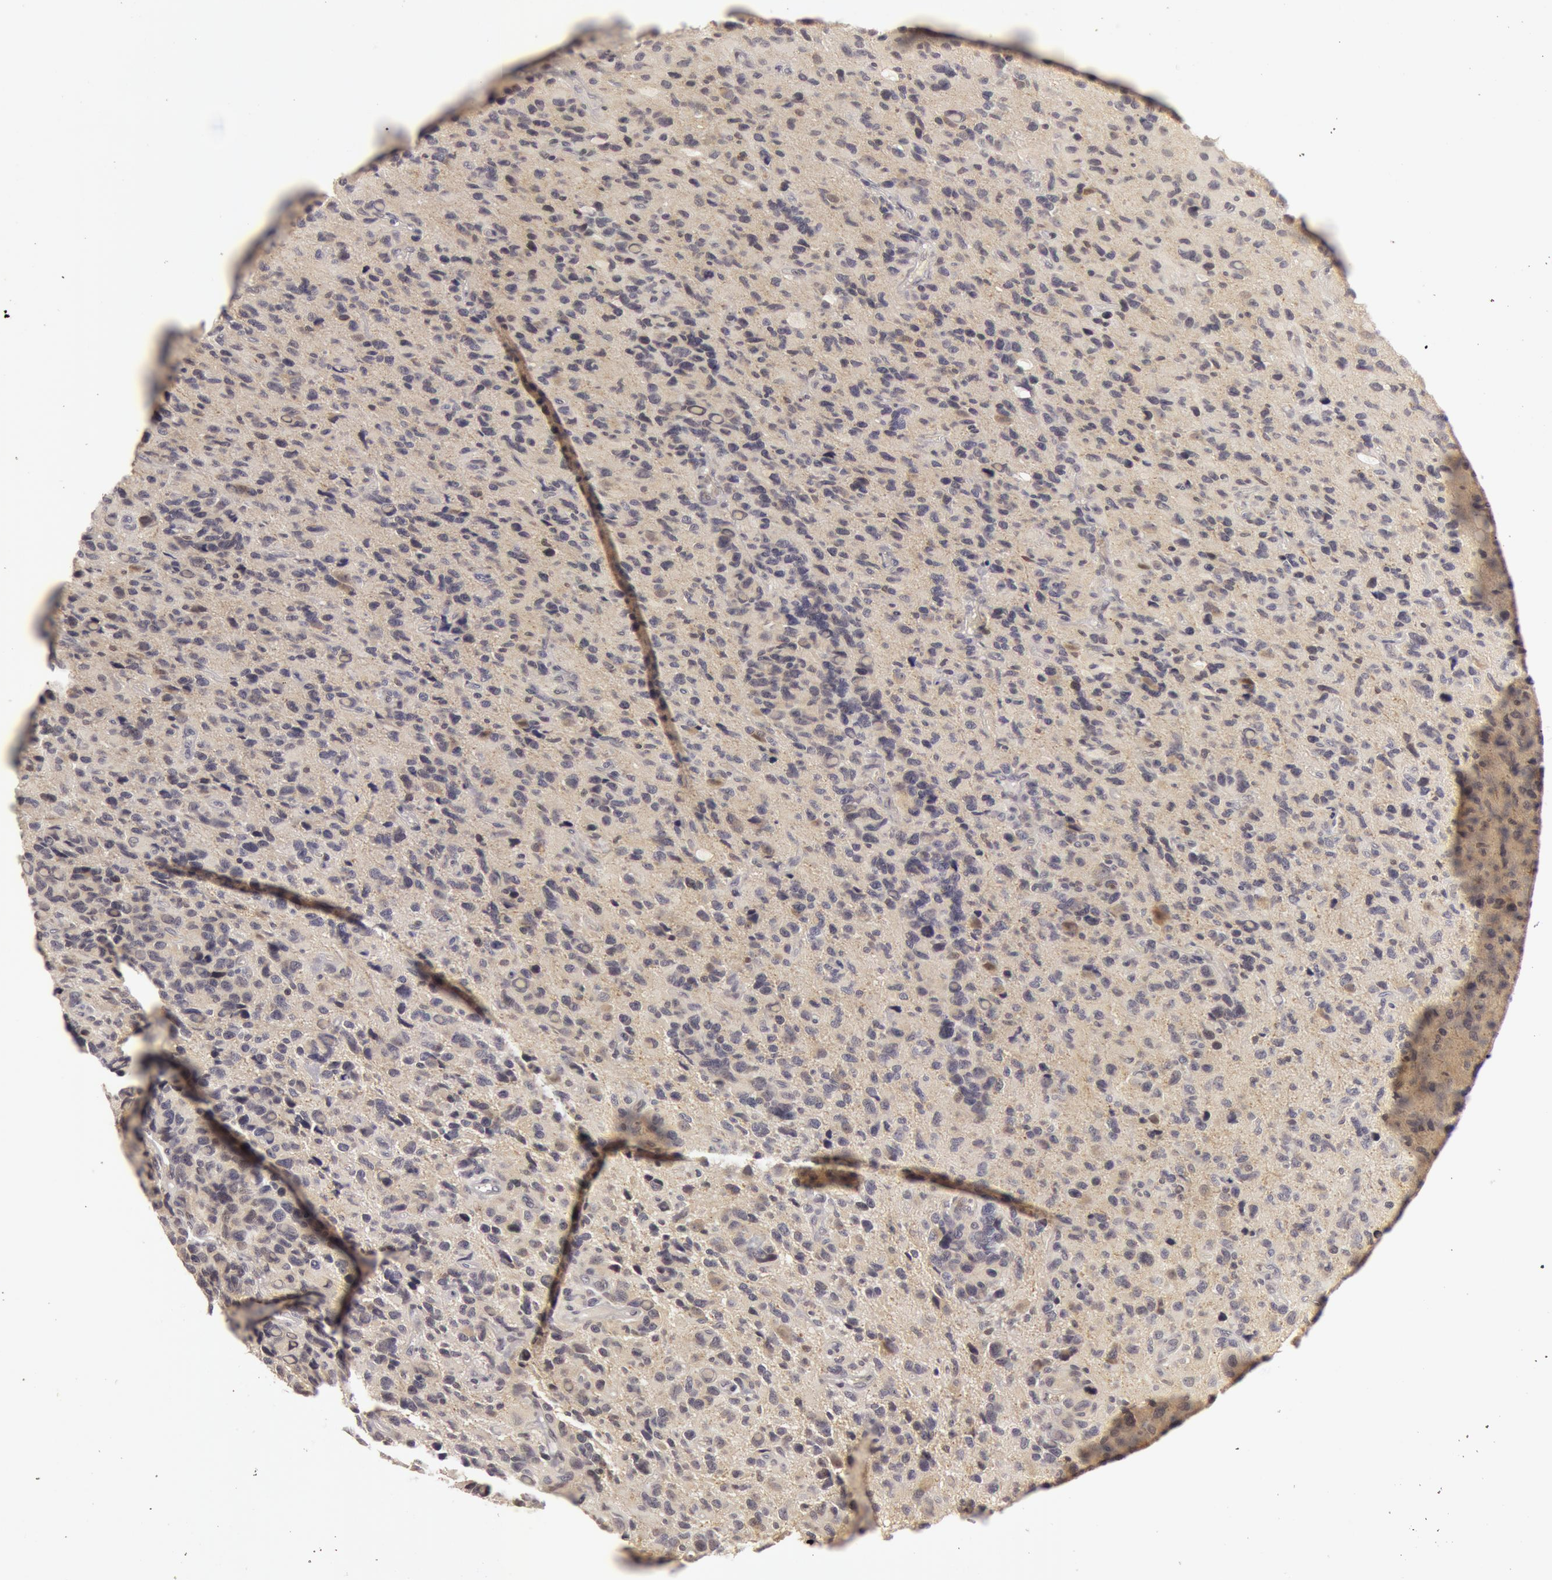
{"staining": {"intensity": "negative", "quantity": "none", "location": "none"}, "tissue": "glioma", "cell_type": "Tumor cells", "image_type": "cancer", "snomed": [{"axis": "morphology", "description": "Glioma, malignant, High grade"}, {"axis": "topography", "description": "Brain"}], "caption": "This image is of glioma stained with immunohistochemistry to label a protein in brown with the nuclei are counter-stained blue. There is no staining in tumor cells.", "gene": "OASL", "patient": {"sex": "male", "age": 77}}